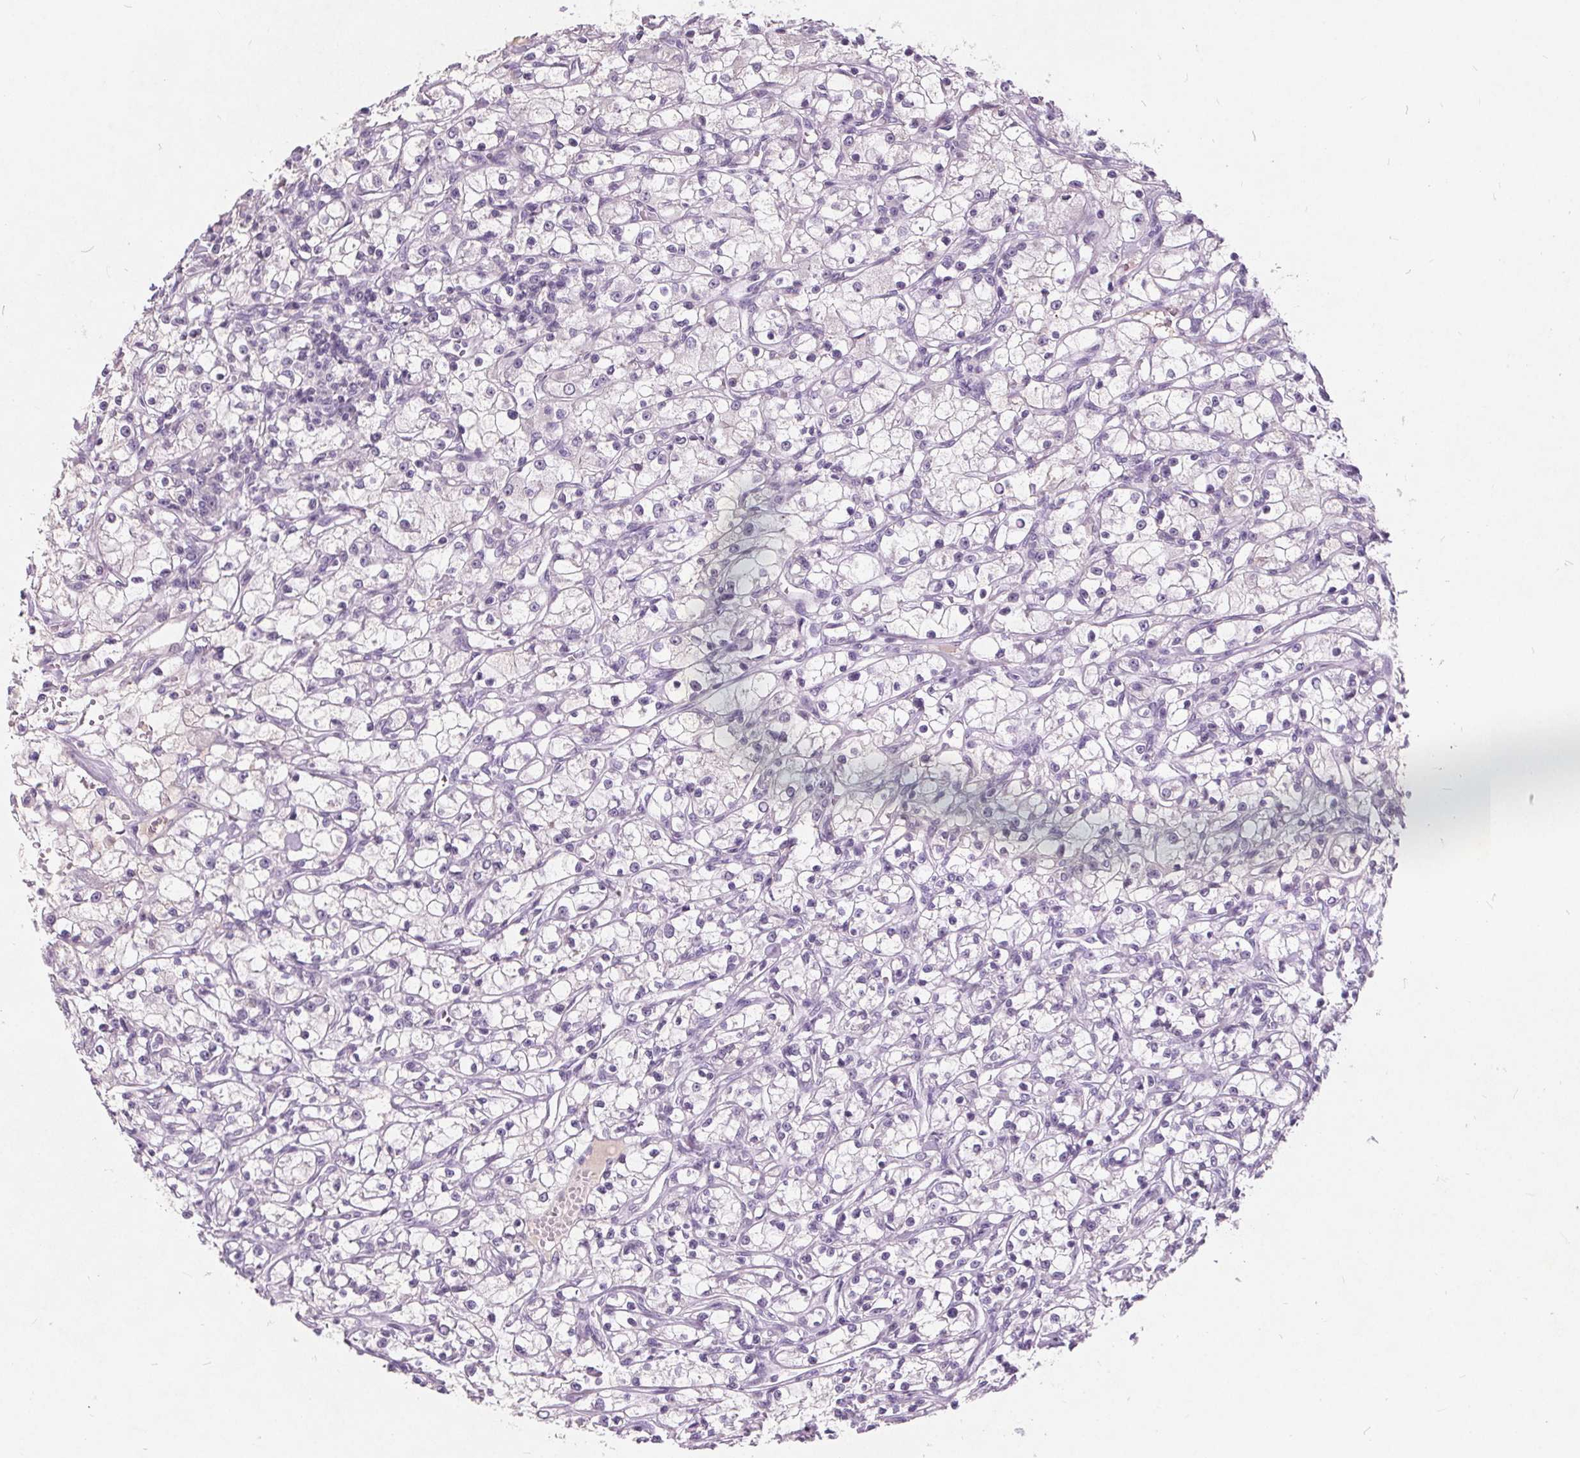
{"staining": {"intensity": "negative", "quantity": "none", "location": "none"}, "tissue": "renal cancer", "cell_type": "Tumor cells", "image_type": "cancer", "snomed": [{"axis": "morphology", "description": "Adenocarcinoma, NOS"}, {"axis": "topography", "description": "Kidney"}], "caption": "Tumor cells are negative for protein expression in human renal cancer (adenocarcinoma). (Immunohistochemistry (ihc), brightfield microscopy, high magnification).", "gene": "PLA2G2E", "patient": {"sex": "female", "age": 59}}